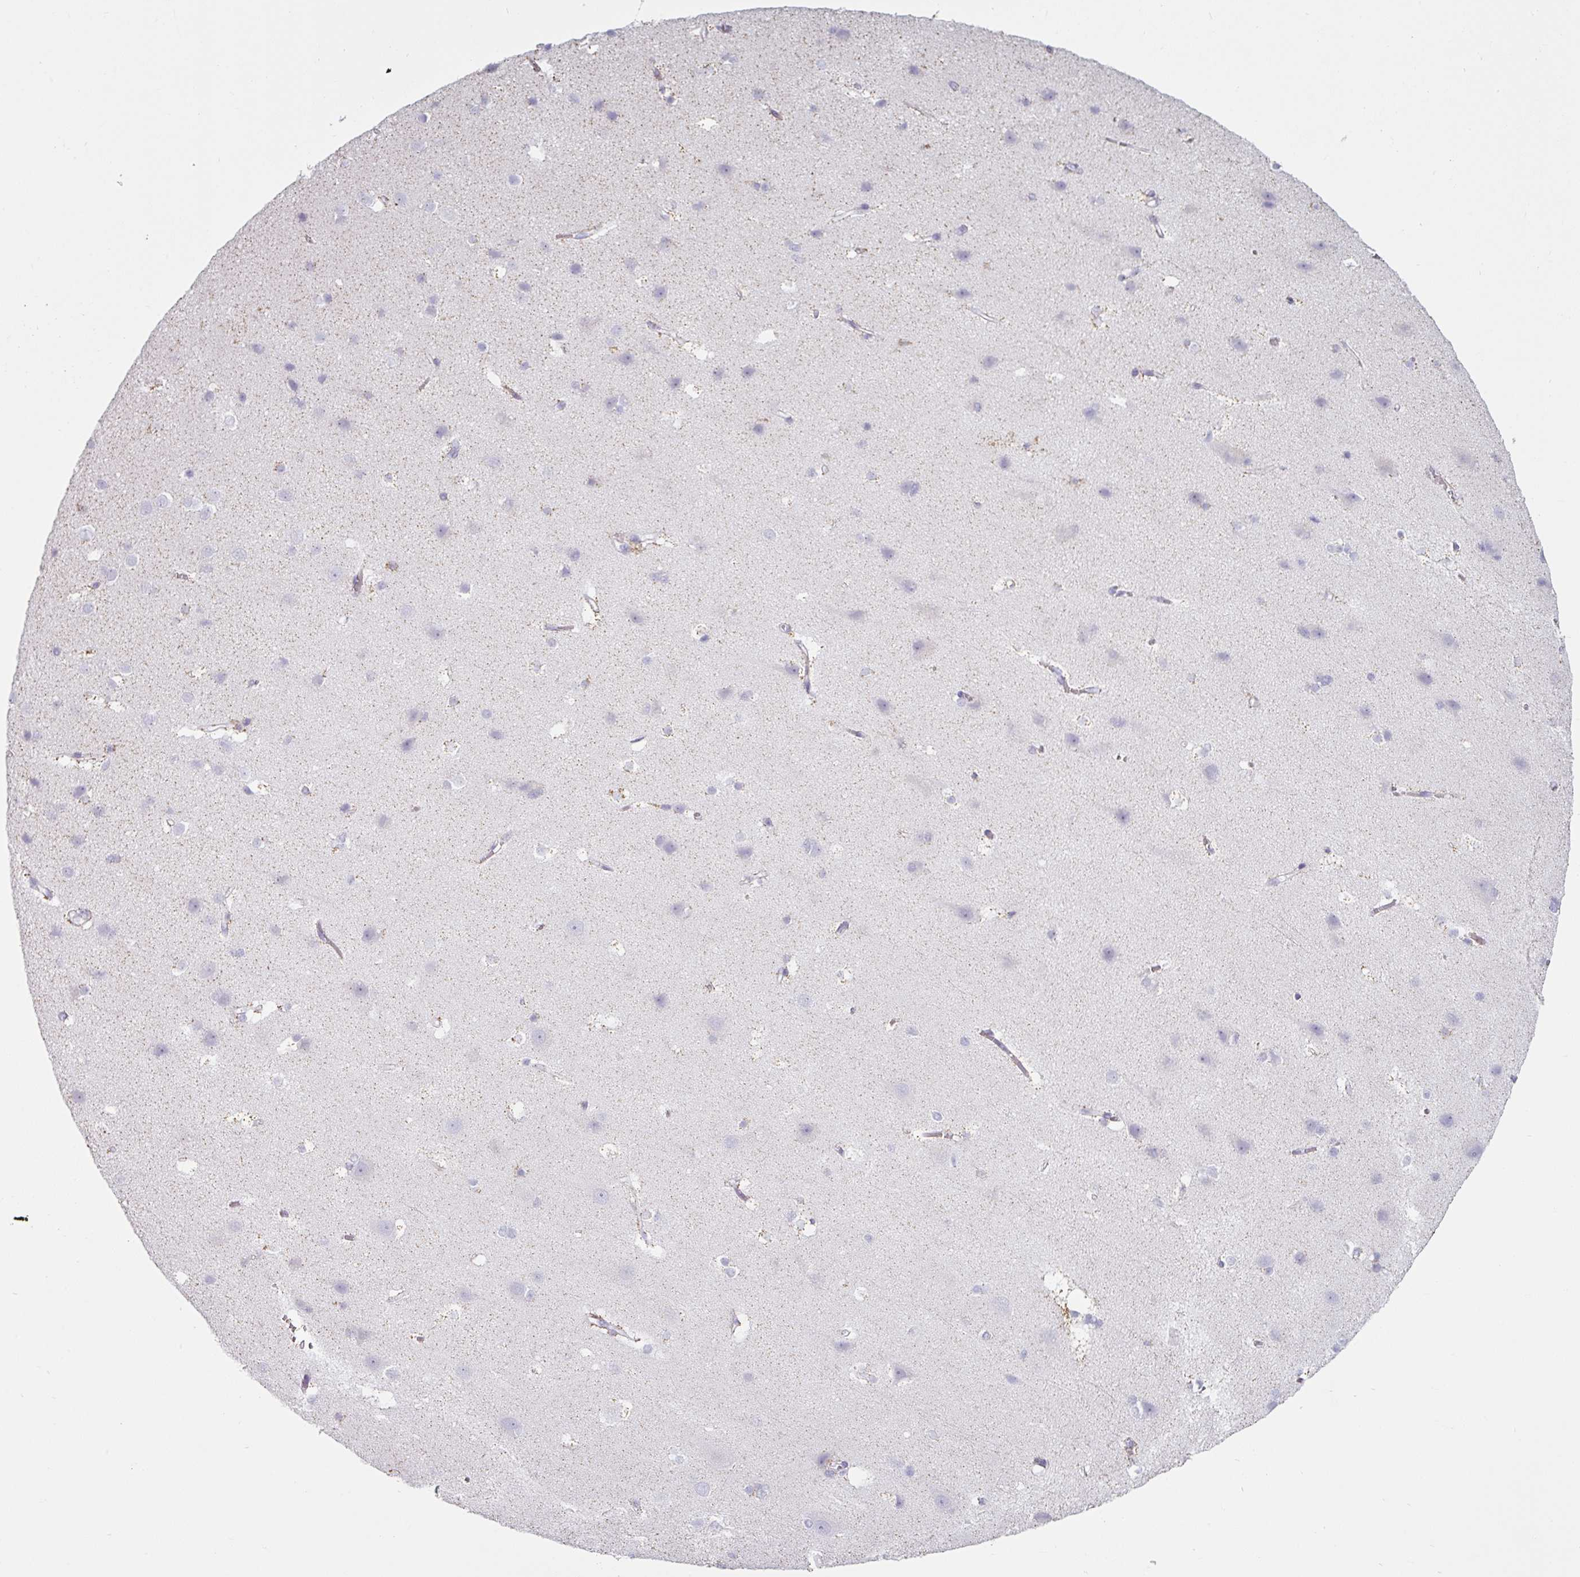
{"staining": {"intensity": "weak", "quantity": "<25%", "location": "cytoplasmic/membranous"}, "tissue": "cerebral cortex", "cell_type": "Endothelial cells", "image_type": "normal", "snomed": [{"axis": "morphology", "description": "Normal tissue, NOS"}, {"axis": "topography", "description": "Cerebral cortex"}], "caption": "Micrograph shows no protein positivity in endothelial cells of benign cerebral cortex. (IHC, brightfield microscopy, high magnification).", "gene": "CLCA1", "patient": {"sex": "male", "age": 37}}